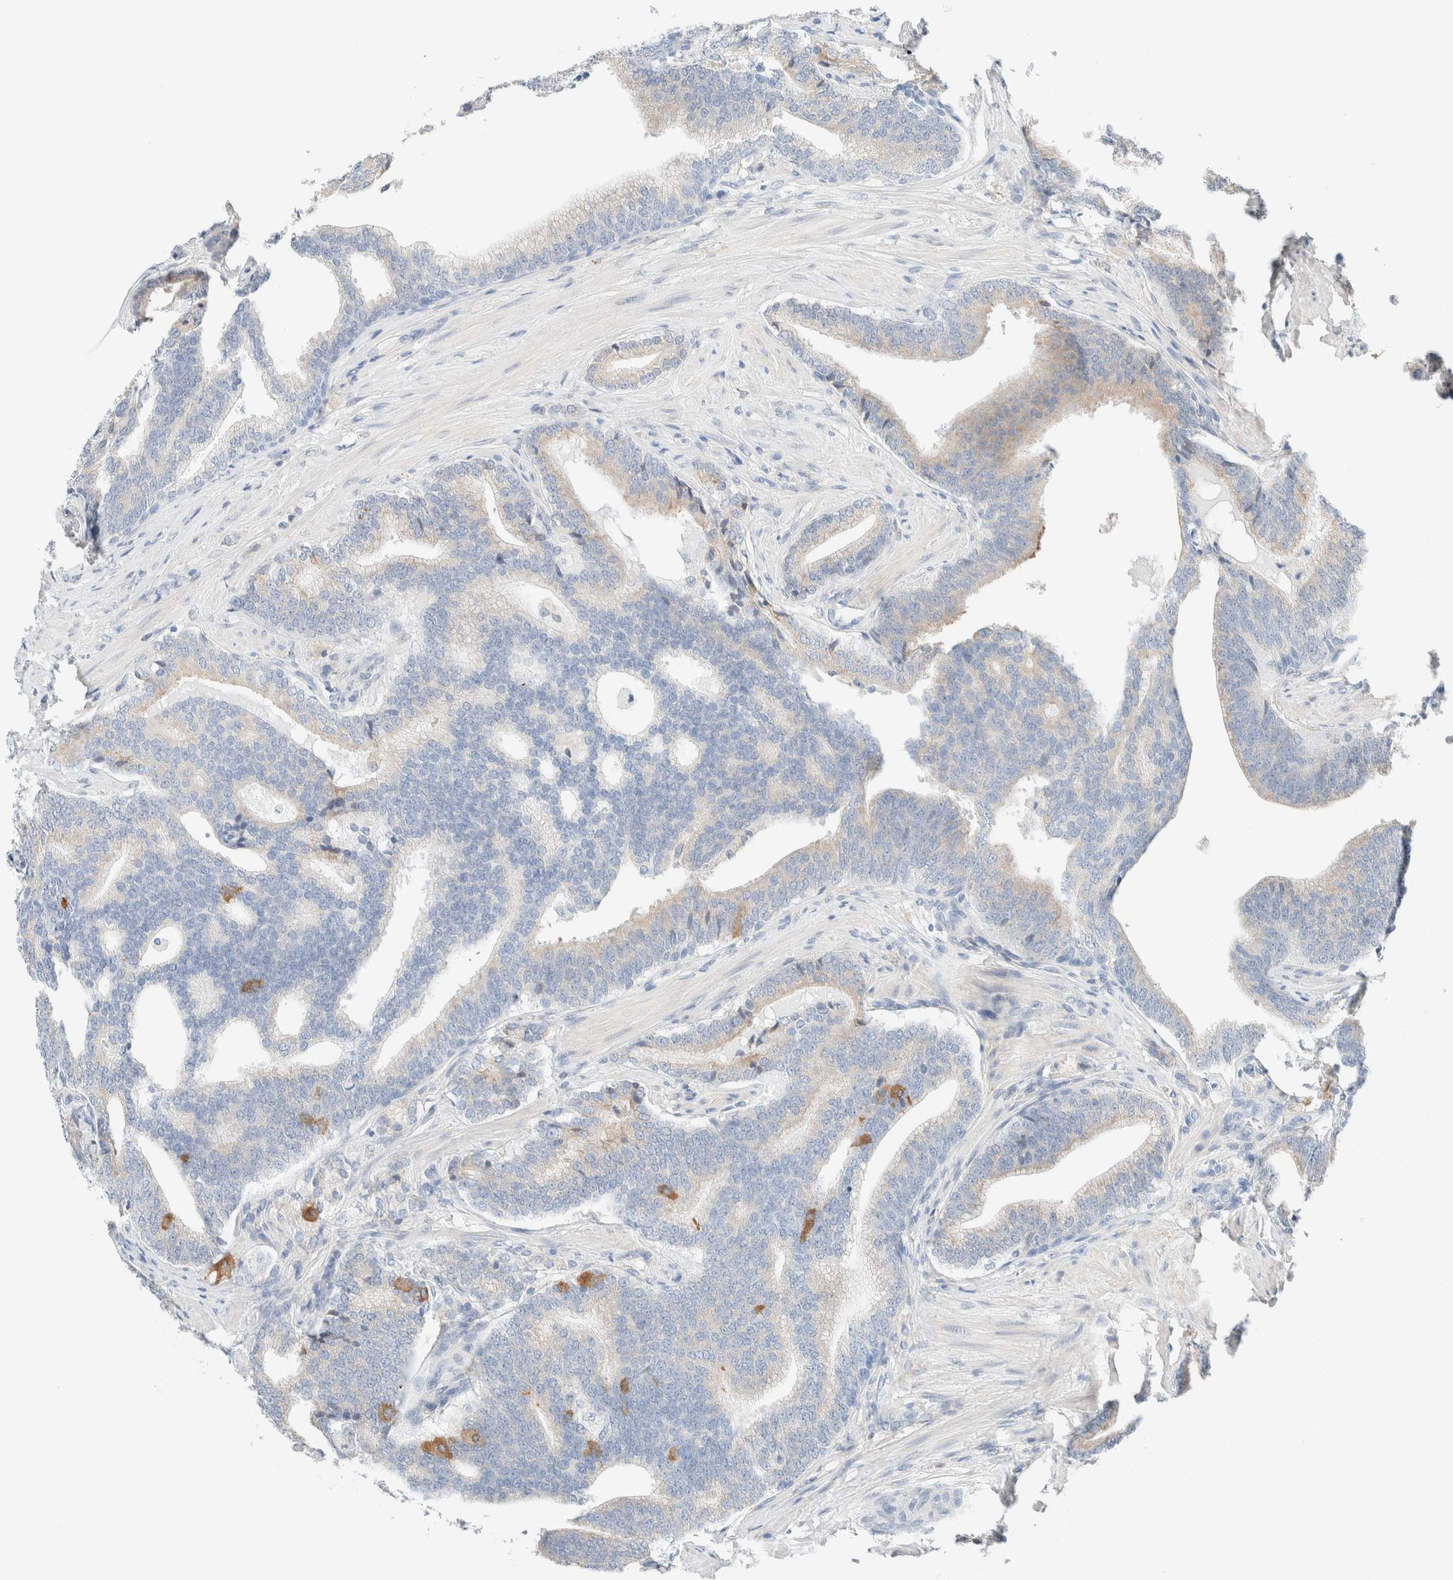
{"staining": {"intensity": "negative", "quantity": "none", "location": "none"}, "tissue": "prostate cancer", "cell_type": "Tumor cells", "image_type": "cancer", "snomed": [{"axis": "morphology", "description": "Adenocarcinoma, High grade"}, {"axis": "topography", "description": "Prostate"}], "caption": "This image is of prostate adenocarcinoma (high-grade) stained with immunohistochemistry to label a protein in brown with the nuclei are counter-stained blue. There is no expression in tumor cells. Brightfield microscopy of immunohistochemistry (IHC) stained with DAB (brown) and hematoxylin (blue), captured at high magnification.", "gene": "PCM1", "patient": {"sex": "male", "age": 55}}